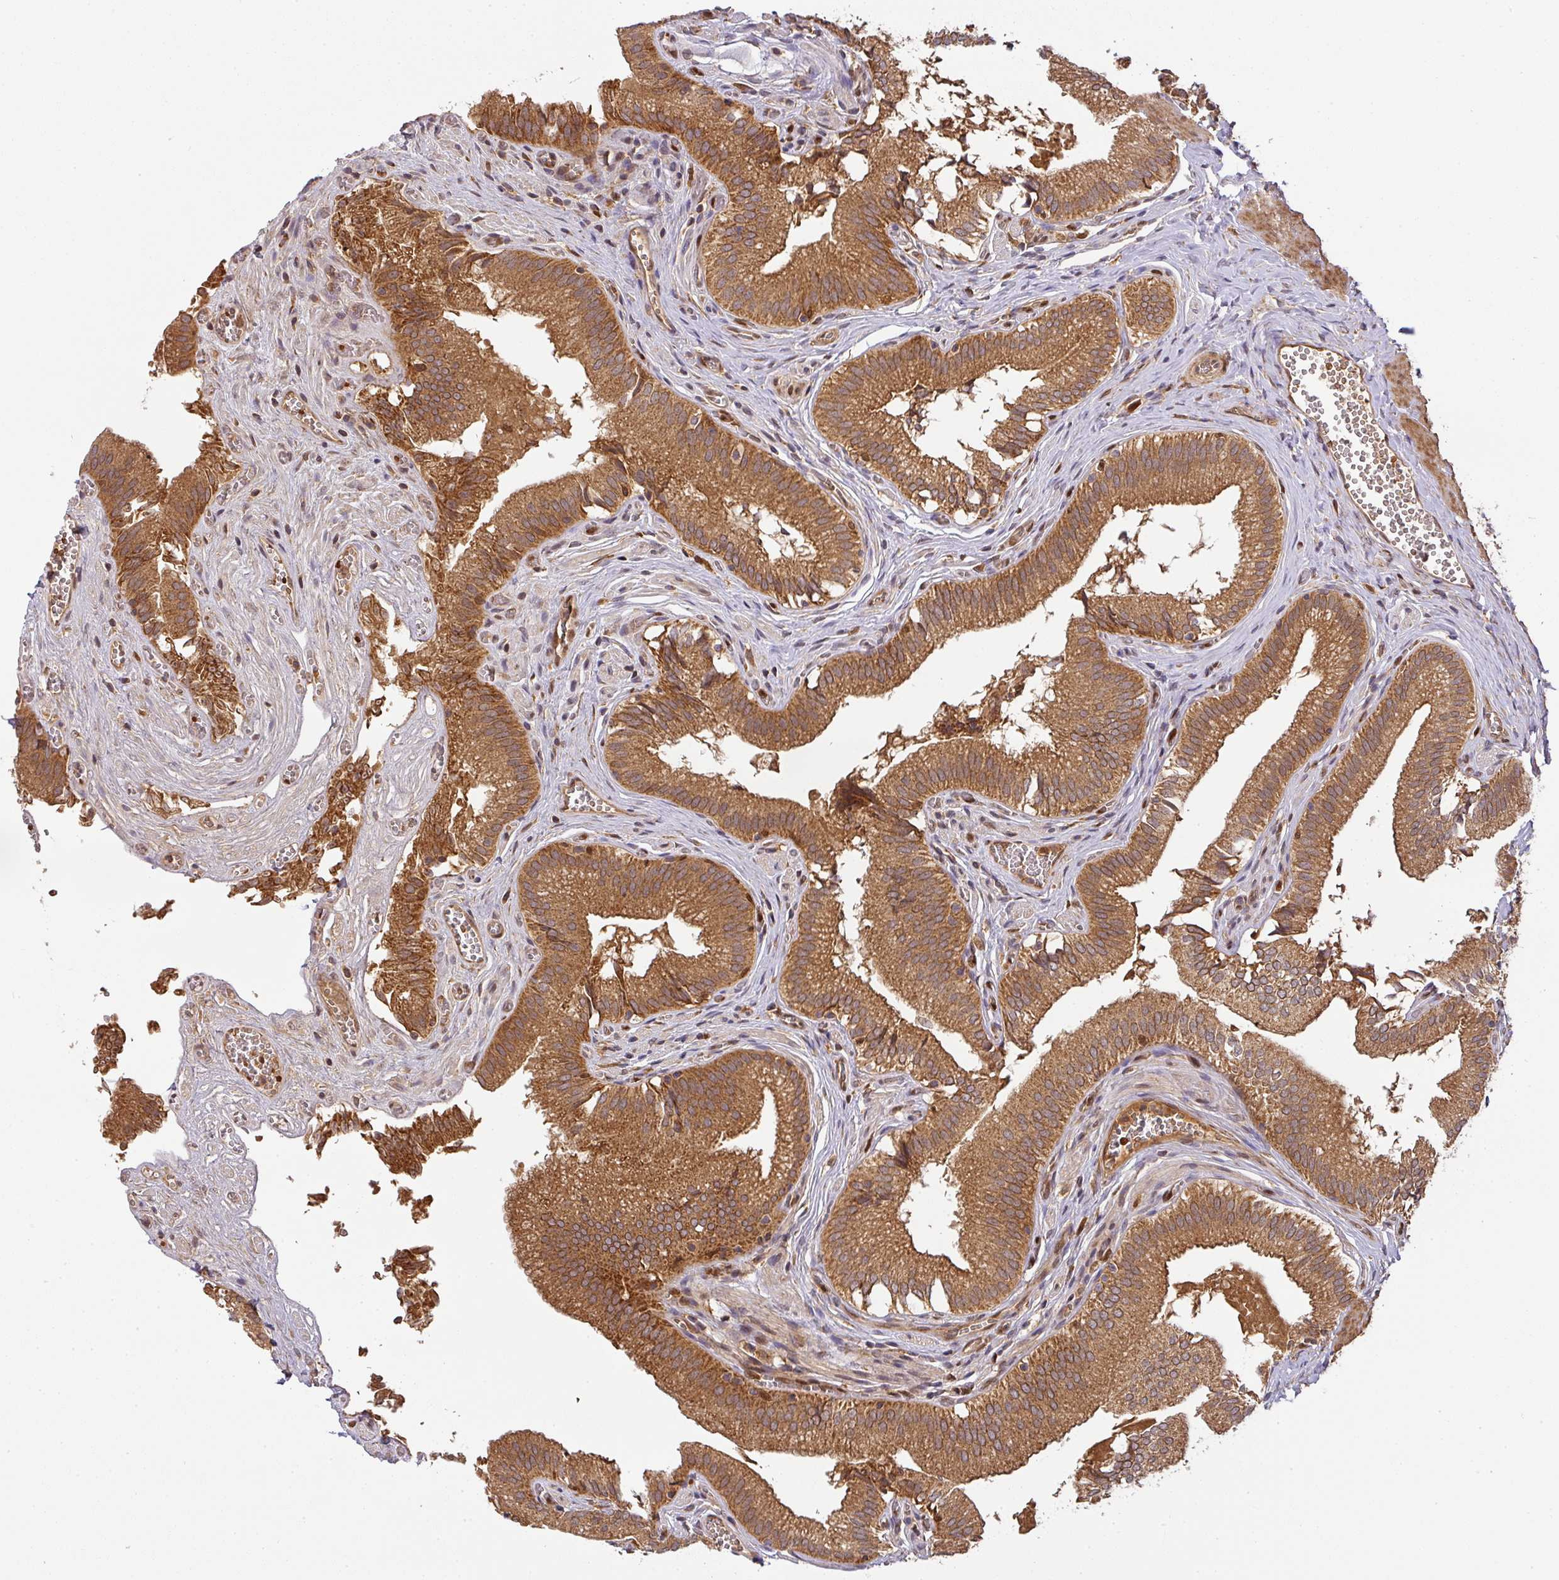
{"staining": {"intensity": "strong", "quantity": ">75%", "location": "cytoplasmic/membranous"}, "tissue": "gallbladder", "cell_type": "Glandular cells", "image_type": "normal", "snomed": [{"axis": "morphology", "description": "Normal tissue, NOS"}, {"axis": "topography", "description": "Gallbladder"}, {"axis": "topography", "description": "Peripheral nerve tissue"}], "caption": "Immunohistochemical staining of unremarkable human gallbladder demonstrates high levels of strong cytoplasmic/membranous positivity in approximately >75% of glandular cells.", "gene": "MALSU1", "patient": {"sex": "male", "age": 17}}